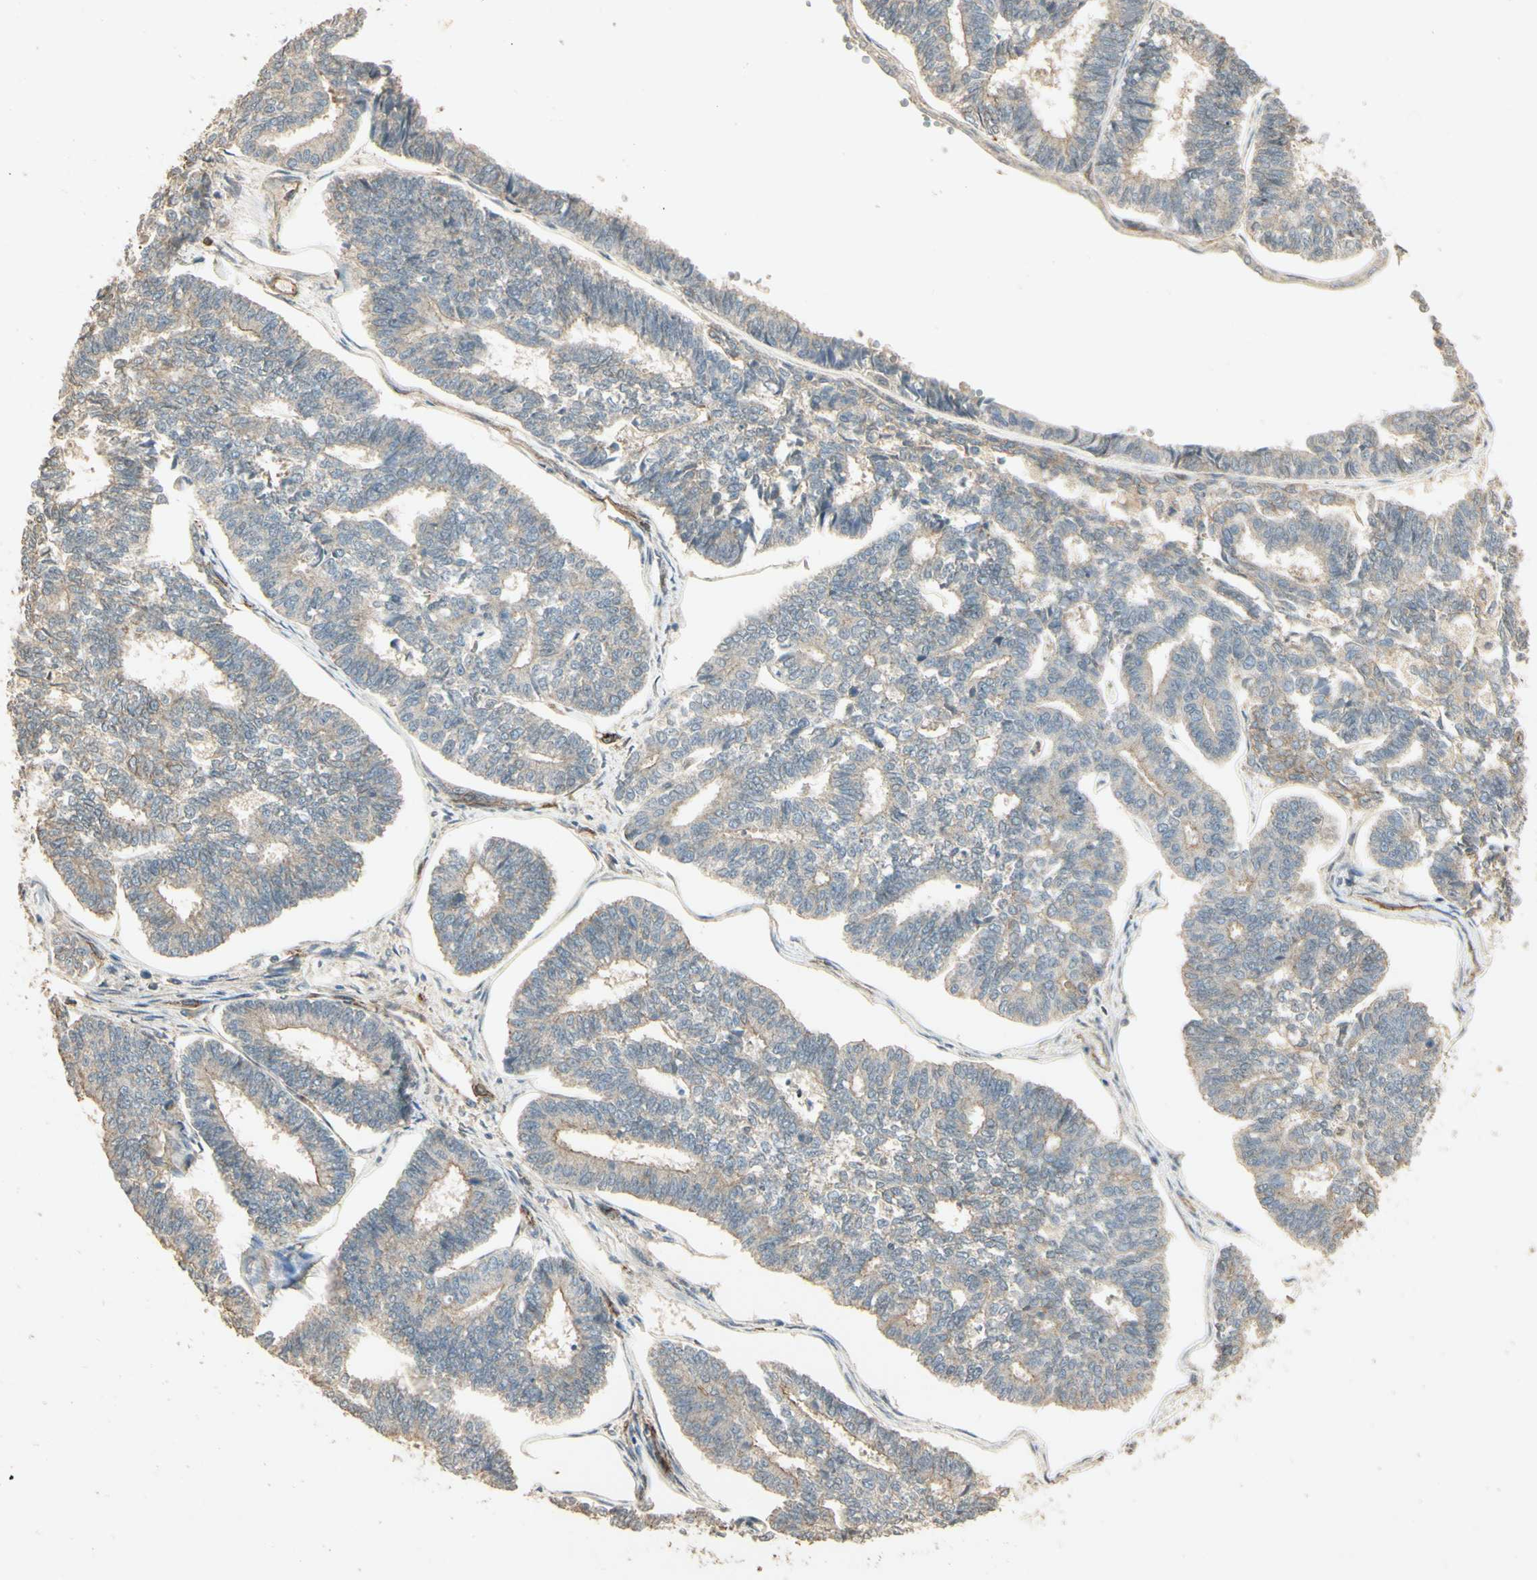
{"staining": {"intensity": "weak", "quantity": "25%-75%", "location": "cytoplasmic/membranous"}, "tissue": "endometrial cancer", "cell_type": "Tumor cells", "image_type": "cancer", "snomed": [{"axis": "morphology", "description": "Adenocarcinoma, NOS"}, {"axis": "topography", "description": "Endometrium"}], "caption": "Immunohistochemical staining of human endometrial adenocarcinoma demonstrates weak cytoplasmic/membranous protein positivity in approximately 25%-75% of tumor cells. (DAB (3,3'-diaminobenzidine) IHC with brightfield microscopy, high magnification).", "gene": "RNF180", "patient": {"sex": "female", "age": 70}}